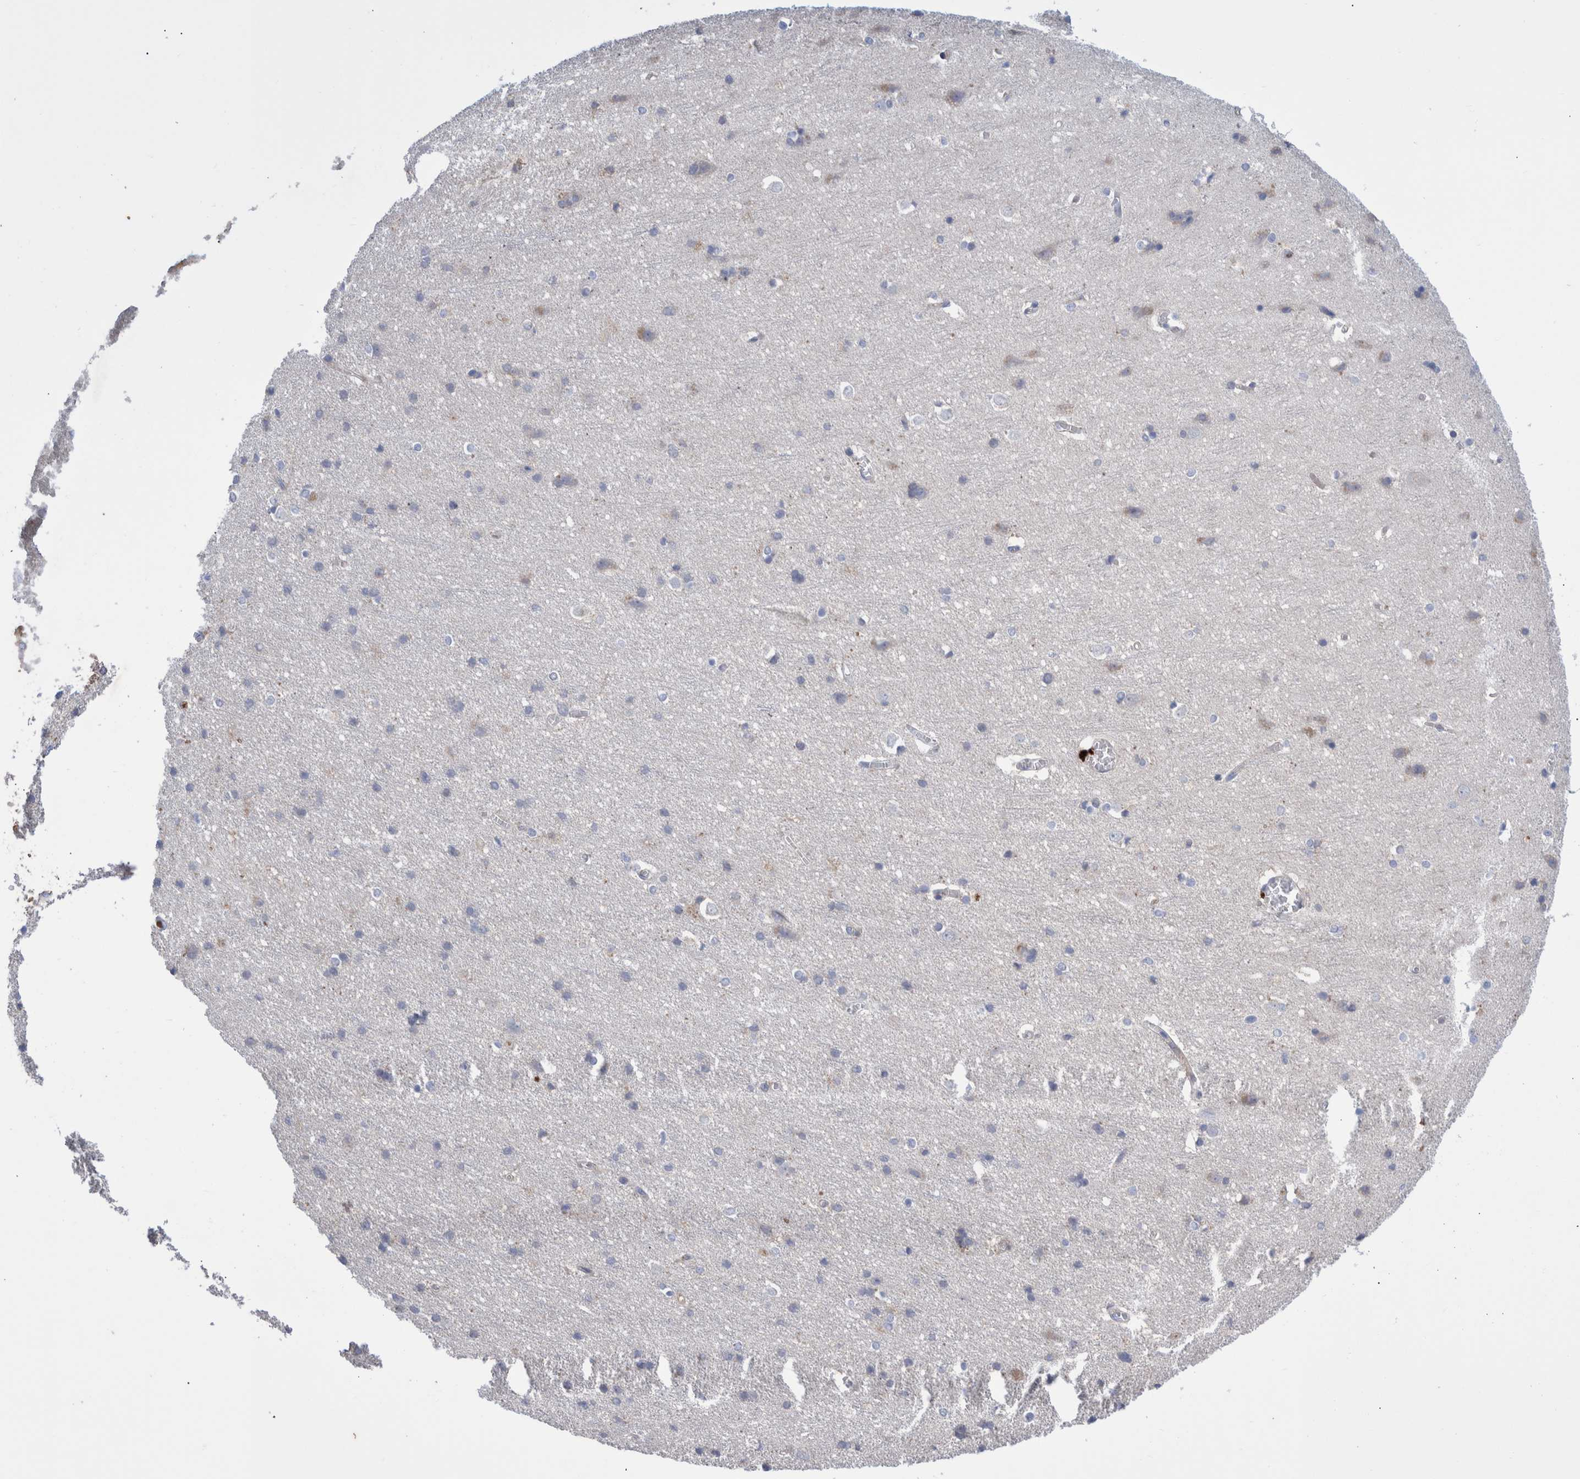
{"staining": {"intensity": "negative", "quantity": "none", "location": "none"}, "tissue": "cerebral cortex", "cell_type": "Endothelial cells", "image_type": "normal", "snomed": [{"axis": "morphology", "description": "Normal tissue, NOS"}, {"axis": "topography", "description": "Cerebral cortex"}], "caption": "Immunohistochemical staining of benign human cerebral cortex exhibits no significant staining in endothelial cells.", "gene": "DLL4", "patient": {"sex": "male", "age": 54}}